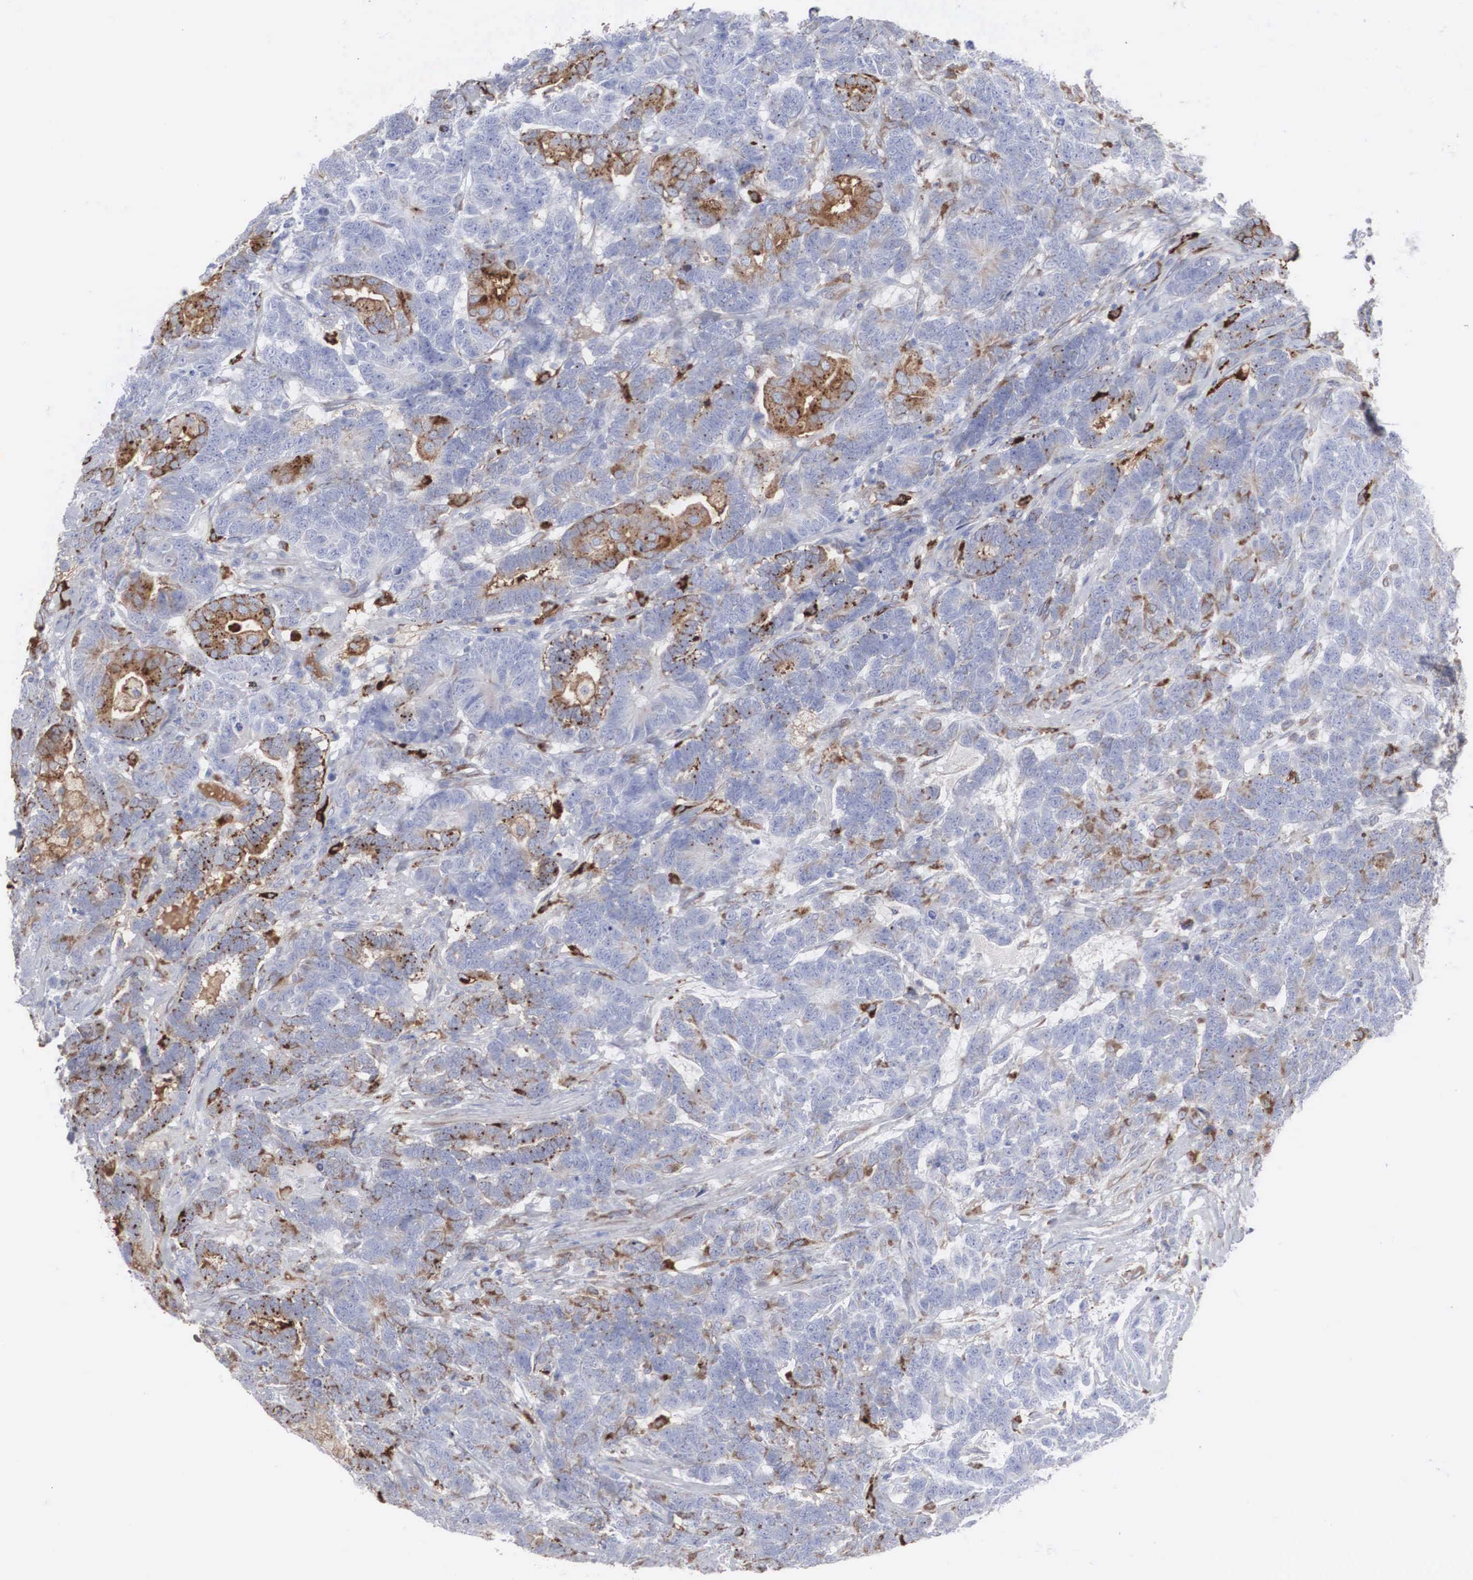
{"staining": {"intensity": "moderate", "quantity": "25%-75%", "location": "cytoplasmic/membranous"}, "tissue": "testis cancer", "cell_type": "Tumor cells", "image_type": "cancer", "snomed": [{"axis": "morphology", "description": "Carcinoma, Embryonal, NOS"}, {"axis": "topography", "description": "Testis"}], "caption": "Tumor cells exhibit medium levels of moderate cytoplasmic/membranous positivity in about 25%-75% of cells in testis cancer (embryonal carcinoma).", "gene": "LGALS3BP", "patient": {"sex": "male", "age": 26}}